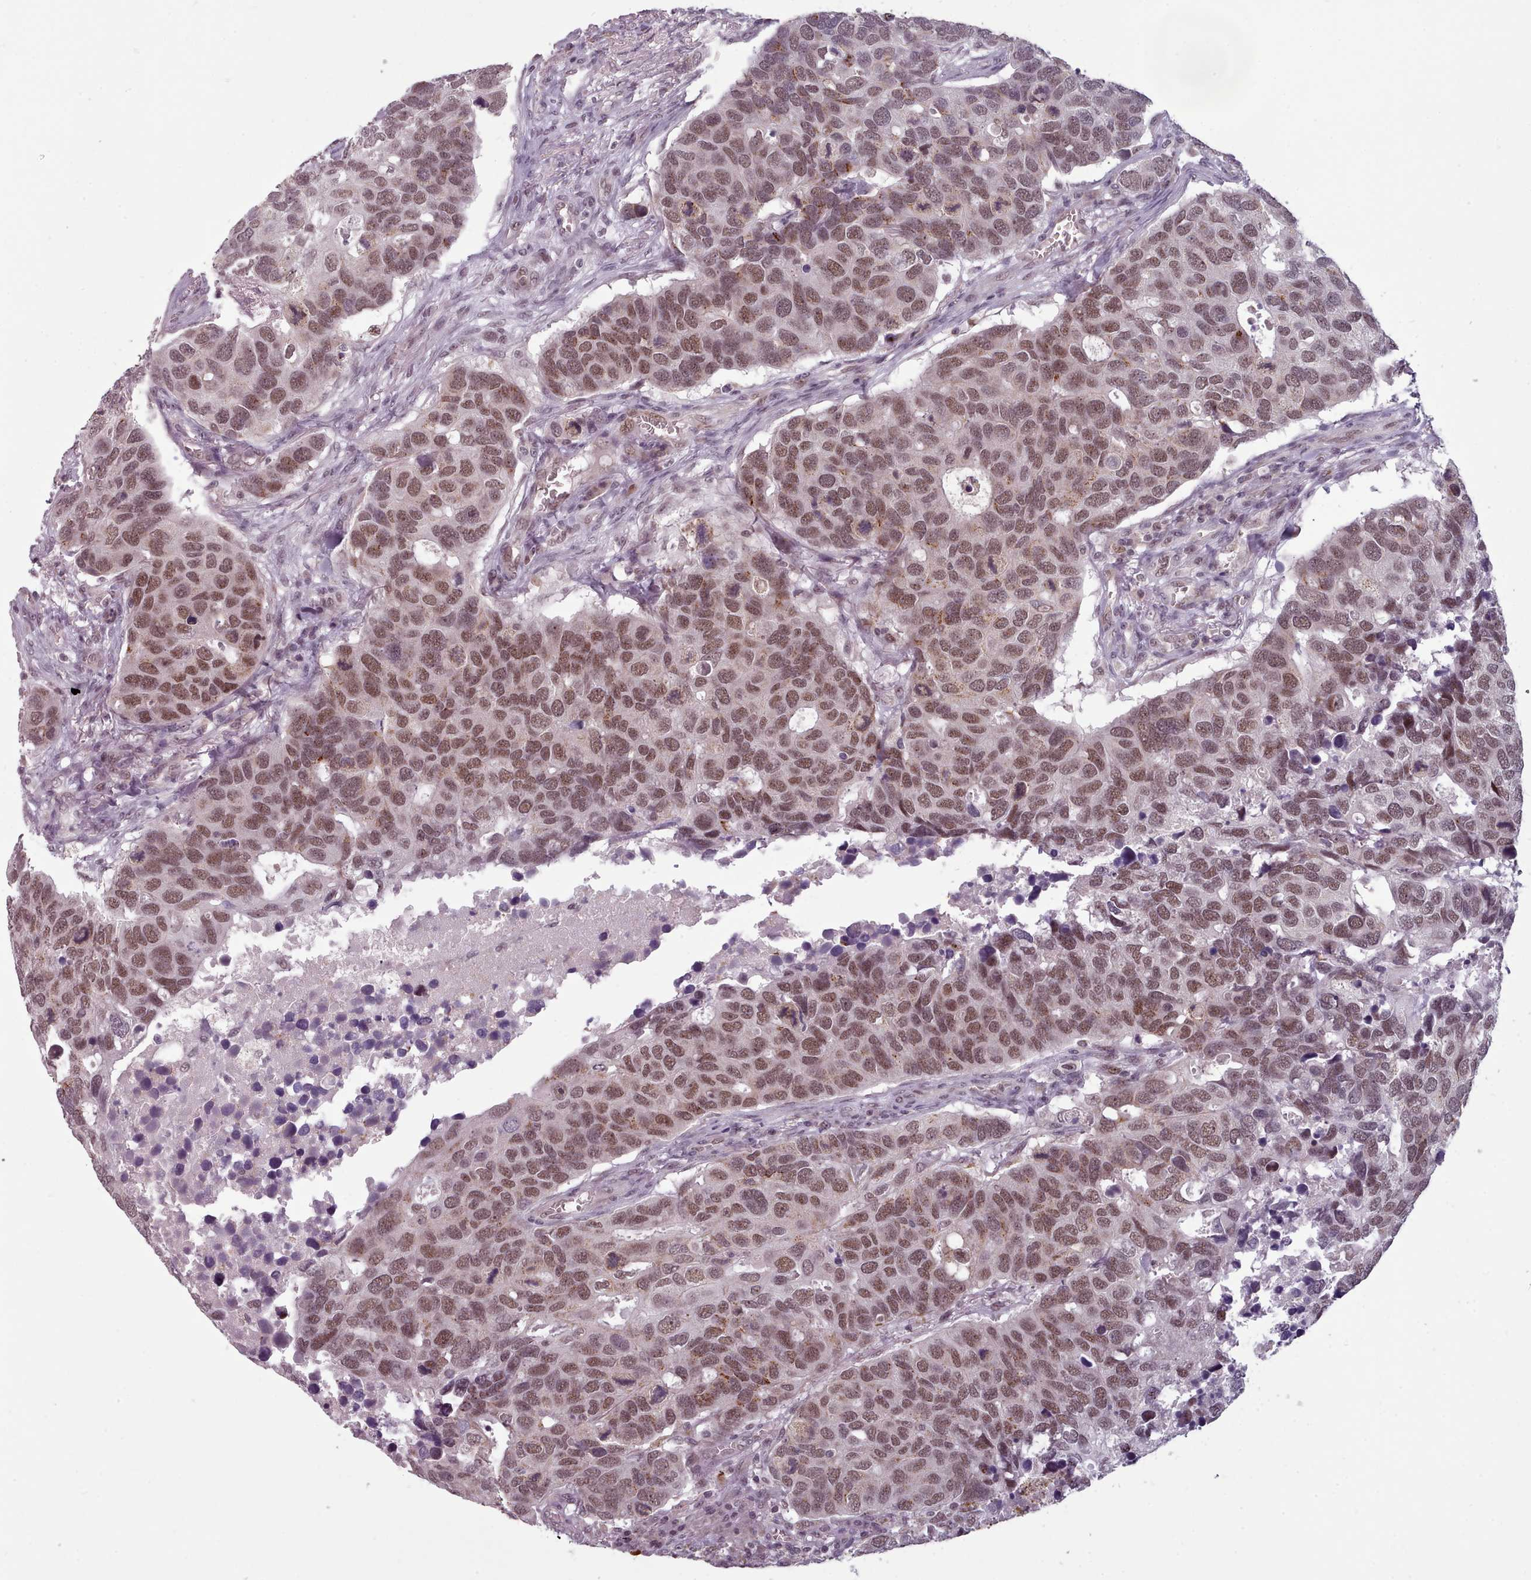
{"staining": {"intensity": "moderate", "quantity": ">75%", "location": "nuclear"}, "tissue": "breast cancer", "cell_type": "Tumor cells", "image_type": "cancer", "snomed": [{"axis": "morphology", "description": "Duct carcinoma"}, {"axis": "topography", "description": "Breast"}], "caption": "Immunohistochemistry of human breast cancer demonstrates medium levels of moderate nuclear expression in approximately >75% of tumor cells.", "gene": "SRSF9", "patient": {"sex": "female", "age": 83}}